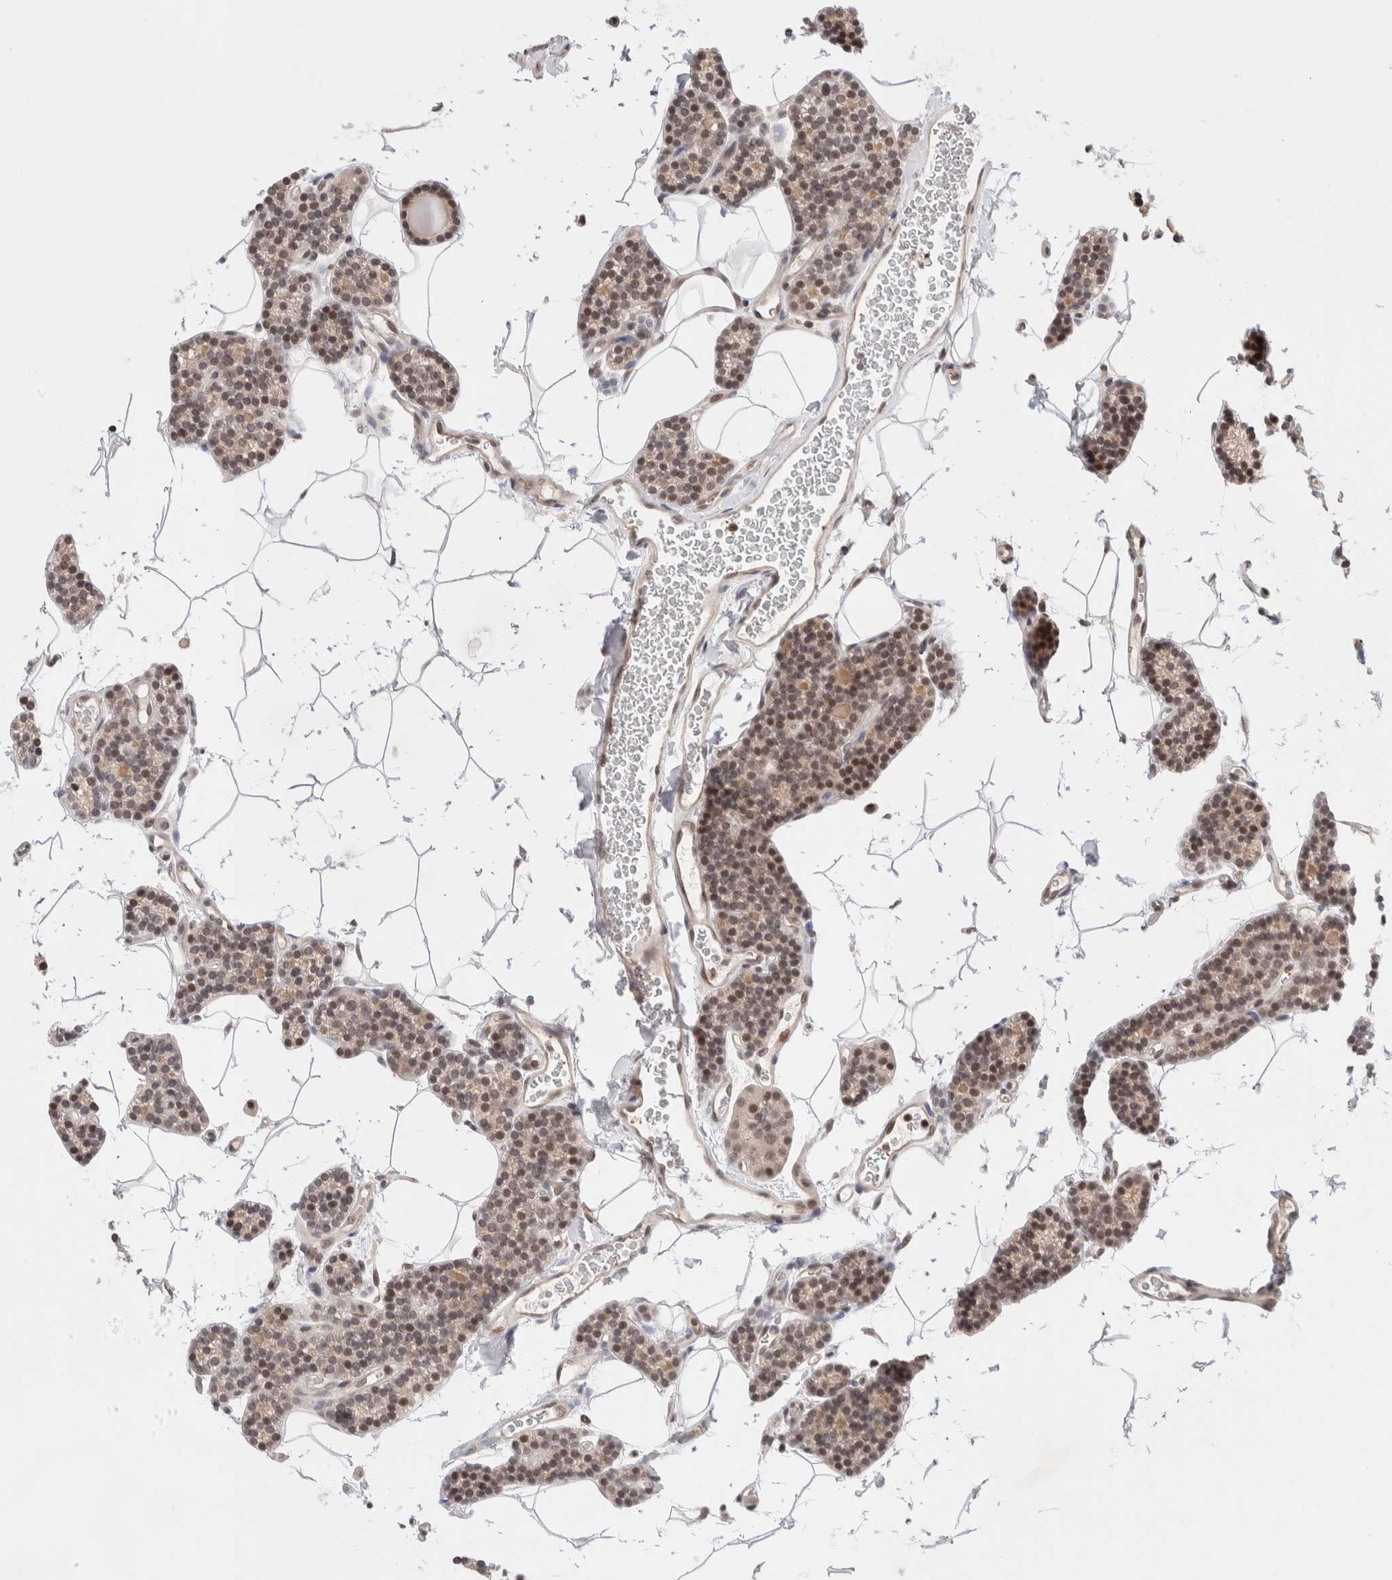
{"staining": {"intensity": "weak", "quantity": "25%-75%", "location": "nuclear"}, "tissue": "parathyroid gland", "cell_type": "Glandular cells", "image_type": "normal", "snomed": [{"axis": "morphology", "description": "Normal tissue, NOS"}, {"axis": "topography", "description": "Parathyroid gland"}], "caption": "Immunohistochemical staining of benign parathyroid gland exhibits 25%-75% levels of weak nuclear protein expression in approximately 25%-75% of glandular cells. (DAB (3,3'-diaminobenzidine) IHC with brightfield microscopy, high magnification).", "gene": "GATAD2A", "patient": {"sex": "male", "age": 52}}